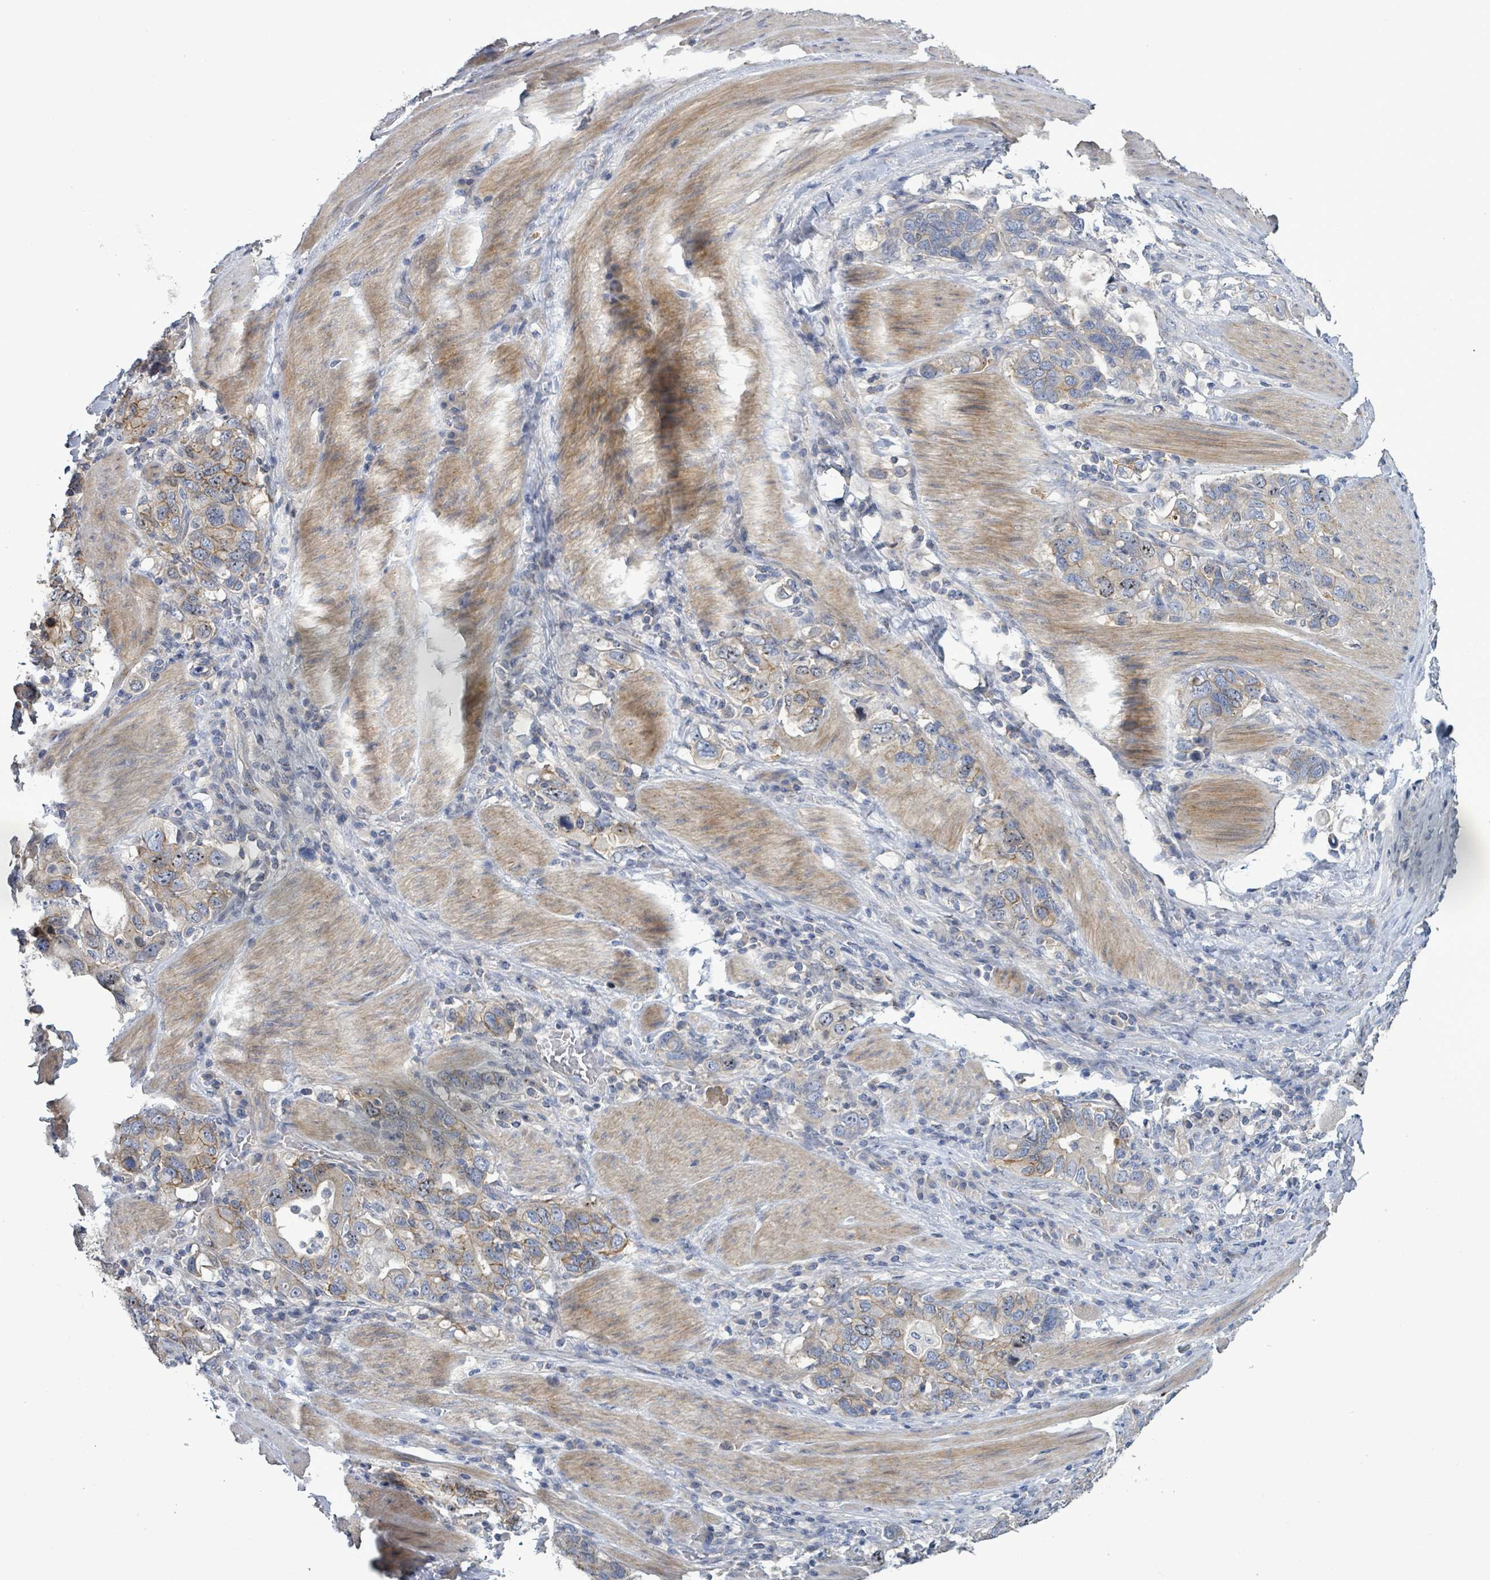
{"staining": {"intensity": "weak", "quantity": "25%-75%", "location": "cytoplasmic/membranous"}, "tissue": "stomach cancer", "cell_type": "Tumor cells", "image_type": "cancer", "snomed": [{"axis": "morphology", "description": "Adenocarcinoma, NOS"}, {"axis": "topography", "description": "Stomach, upper"}, {"axis": "topography", "description": "Stomach"}], "caption": "Stomach cancer (adenocarcinoma) was stained to show a protein in brown. There is low levels of weak cytoplasmic/membranous staining in about 25%-75% of tumor cells. The staining was performed using DAB (3,3'-diaminobenzidine) to visualize the protein expression in brown, while the nuclei were stained in blue with hematoxylin (Magnification: 20x).", "gene": "KRAS", "patient": {"sex": "male", "age": 62}}